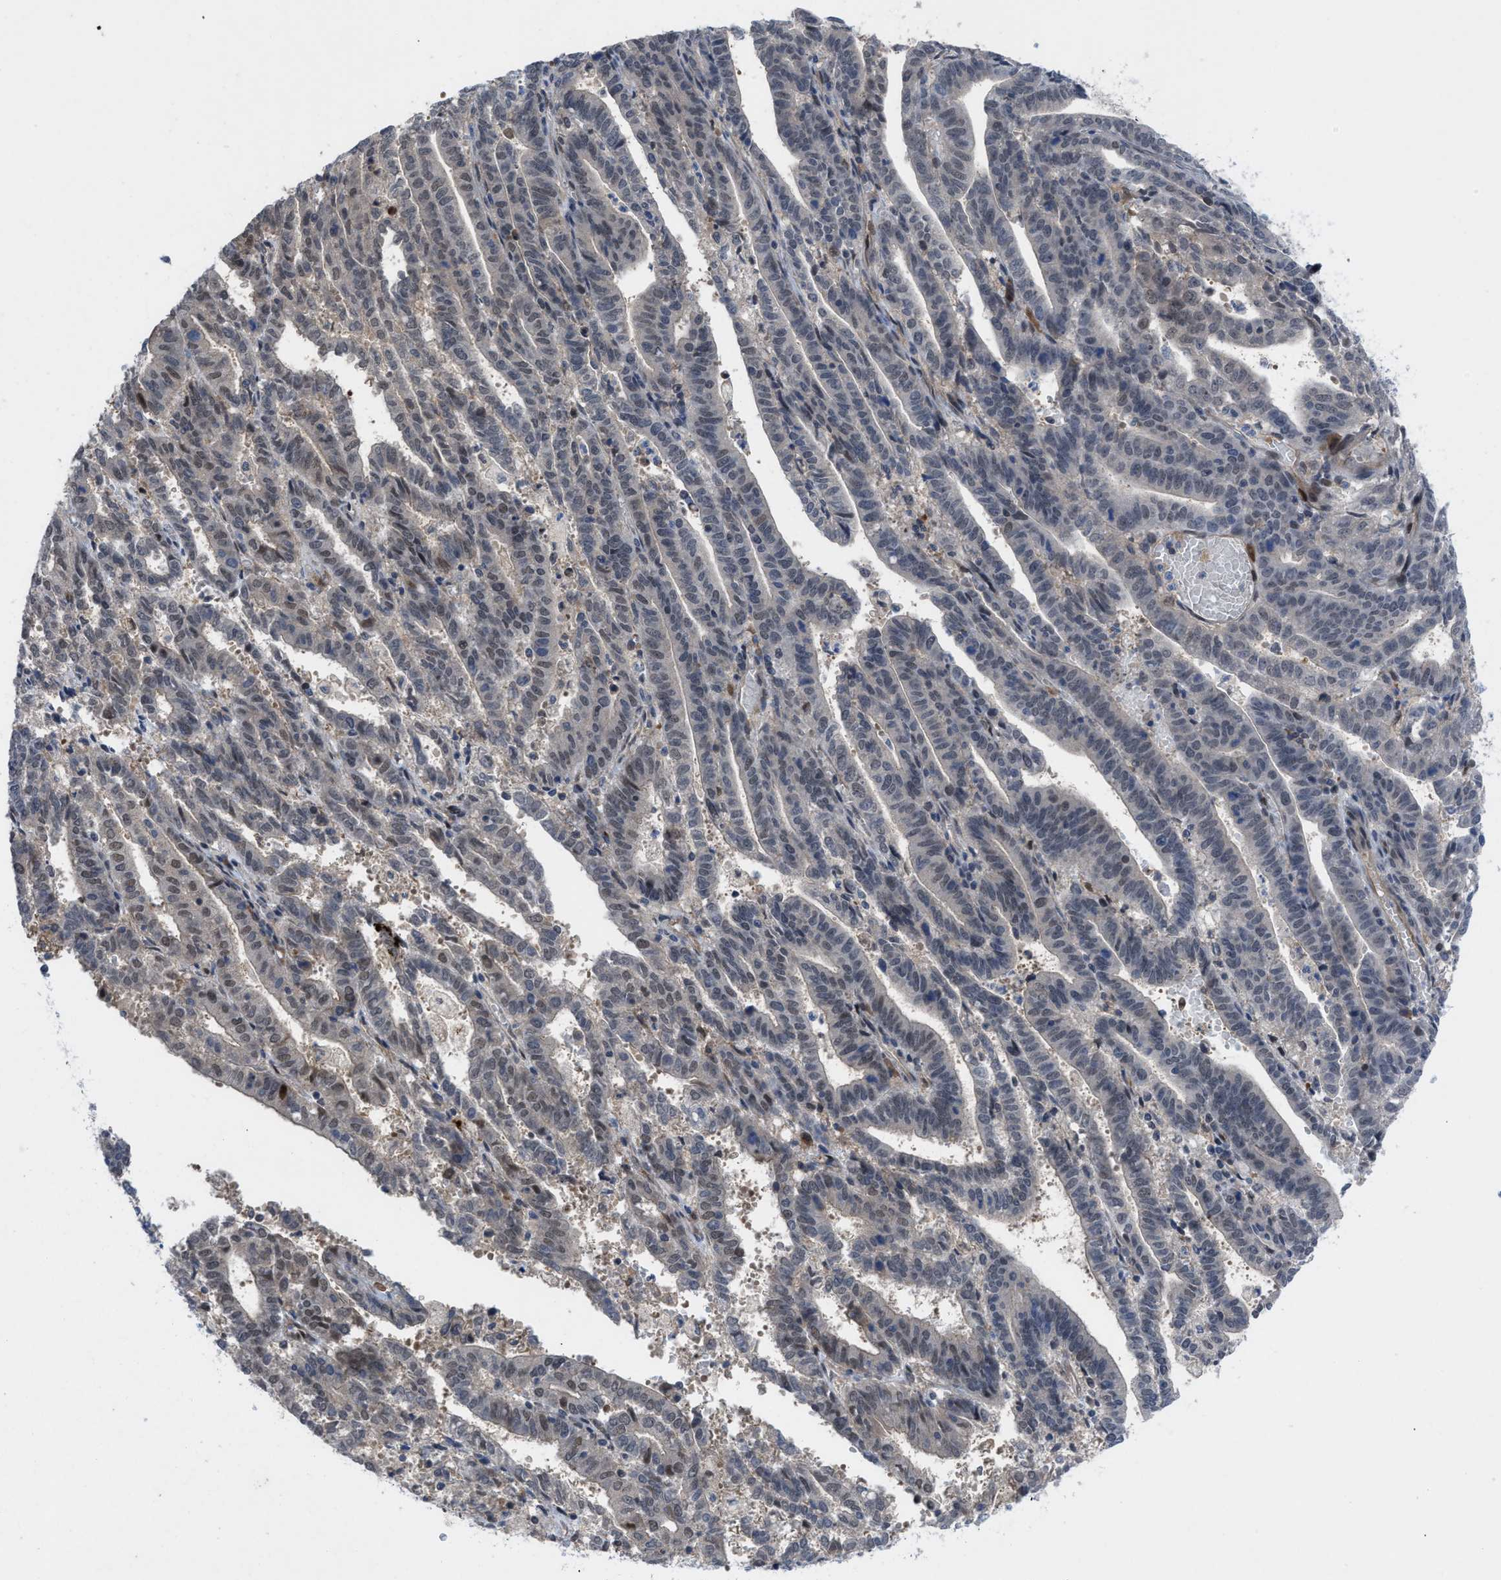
{"staining": {"intensity": "negative", "quantity": "none", "location": "none"}, "tissue": "endometrial cancer", "cell_type": "Tumor cells", "image_type": "cancer", "snomed": [{"axis": "morphology", "description": "Adenocarcinoma, NOS"}, {"axis": "topography", "description": "Uterus"}], "caption": "Endometrial cancer (adenocarcinoma) was stained to show a protein in brown. There is no significant expression in tumor cells. The staining was performed using DAB to visualize the protein expression in brown, while the nuclei were stained in blue with hematoxylin (Magnification: 20x).", "gene": "IL17RE", "patient": {"sex": "female", "age": 83}}